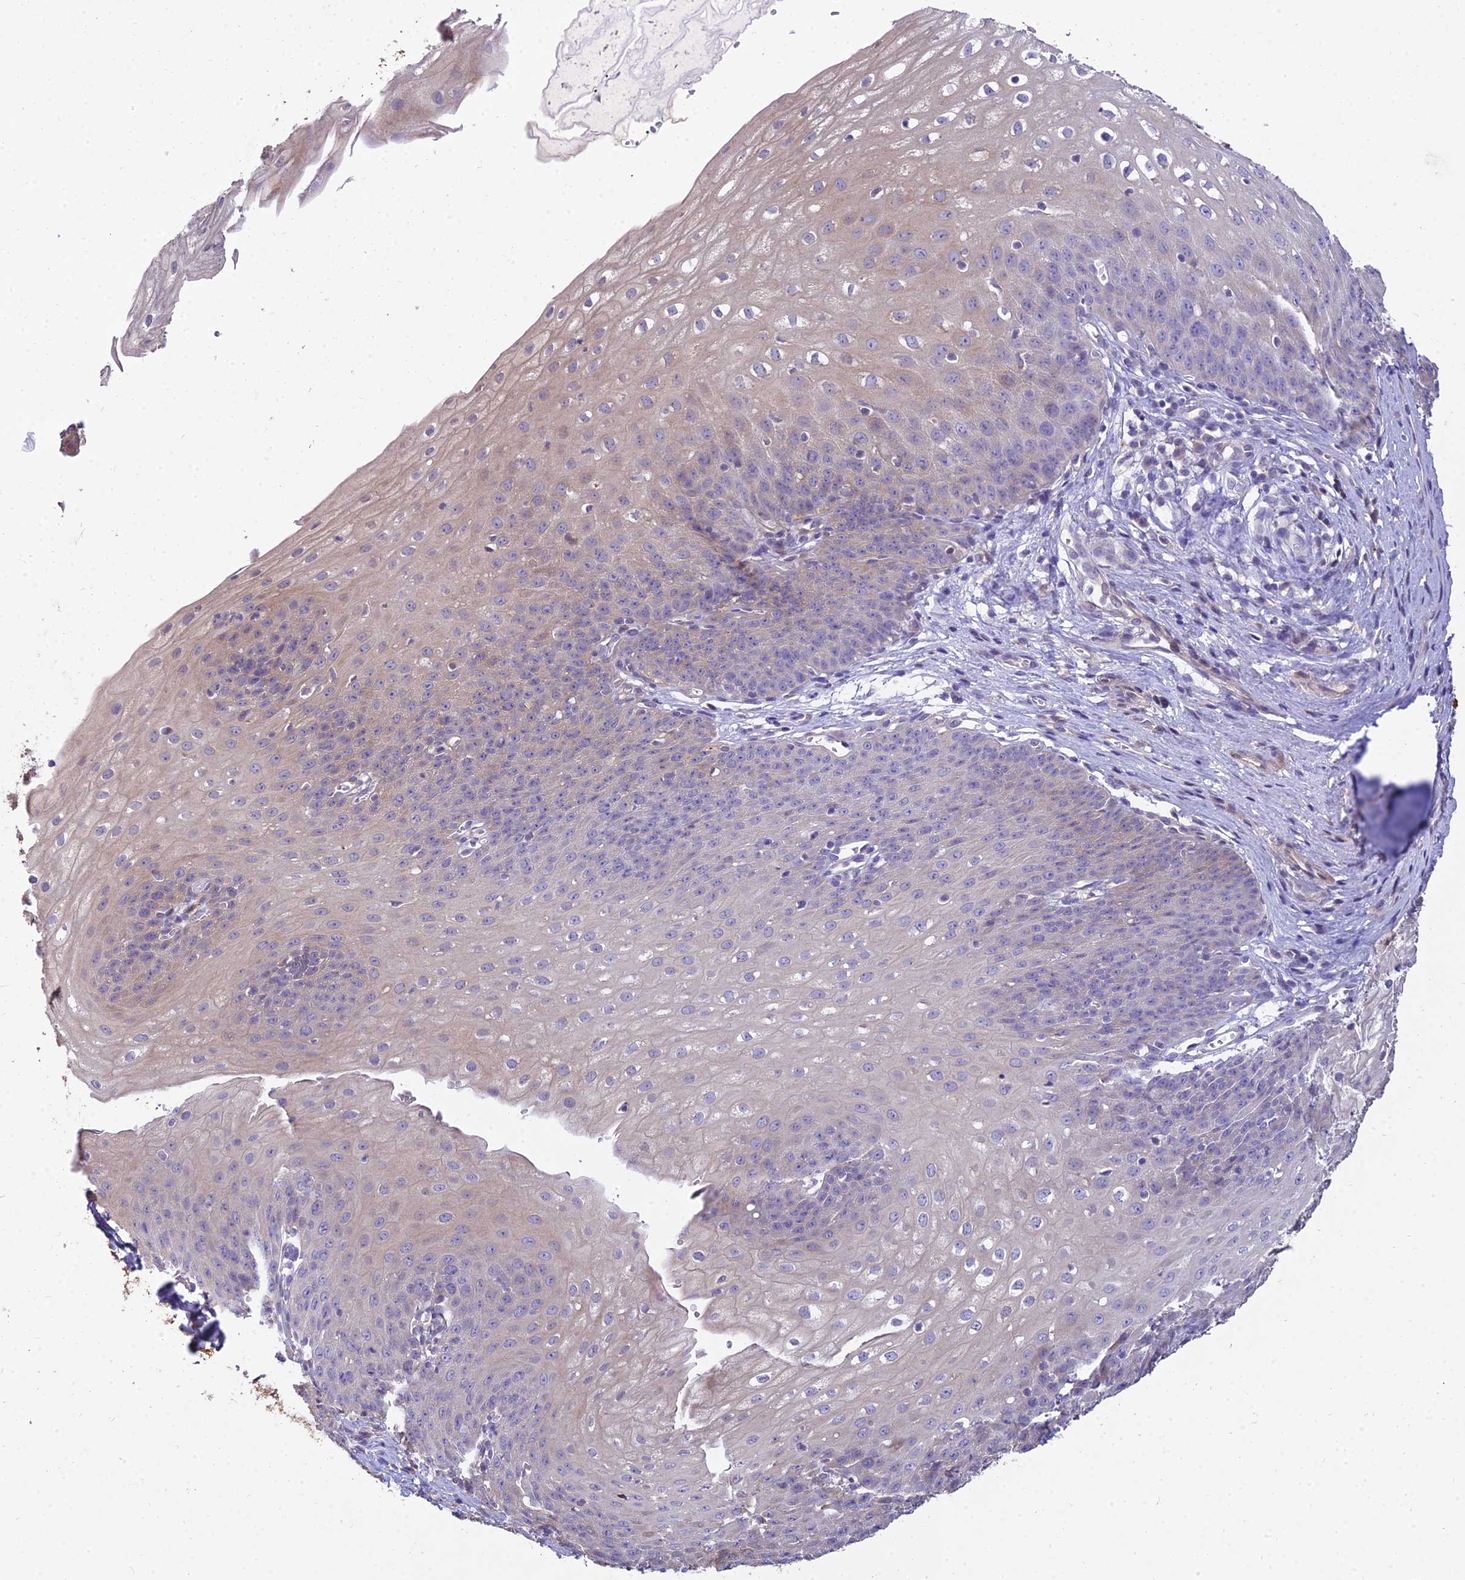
{"staining": {"intensity": "weak", "quantity": "25%-75%", "location": "cytoplasmic/membranous"}, "tissue": "esophagus", "cell_type": "Squamous epithelial cells", "image_type": "normal", "snomed": [{"axis": "morphology", "description": "Normal tissue, NOS"}, {"axis": "topography", "description": "Esophagus"}], "caption": "DAB (3,3'-diaminobenzidine) immunohistochemical staining of normal human esophagus displays weak cytoplasmic/membranous protein staining in about 25%-75% of squamous epithelial cells. Immunohistochemistry stains the protein of interest in brown and the nuclei are stained blue.", "gene": "ARL8A", "patient": {"sex": "male", "age": 71}}